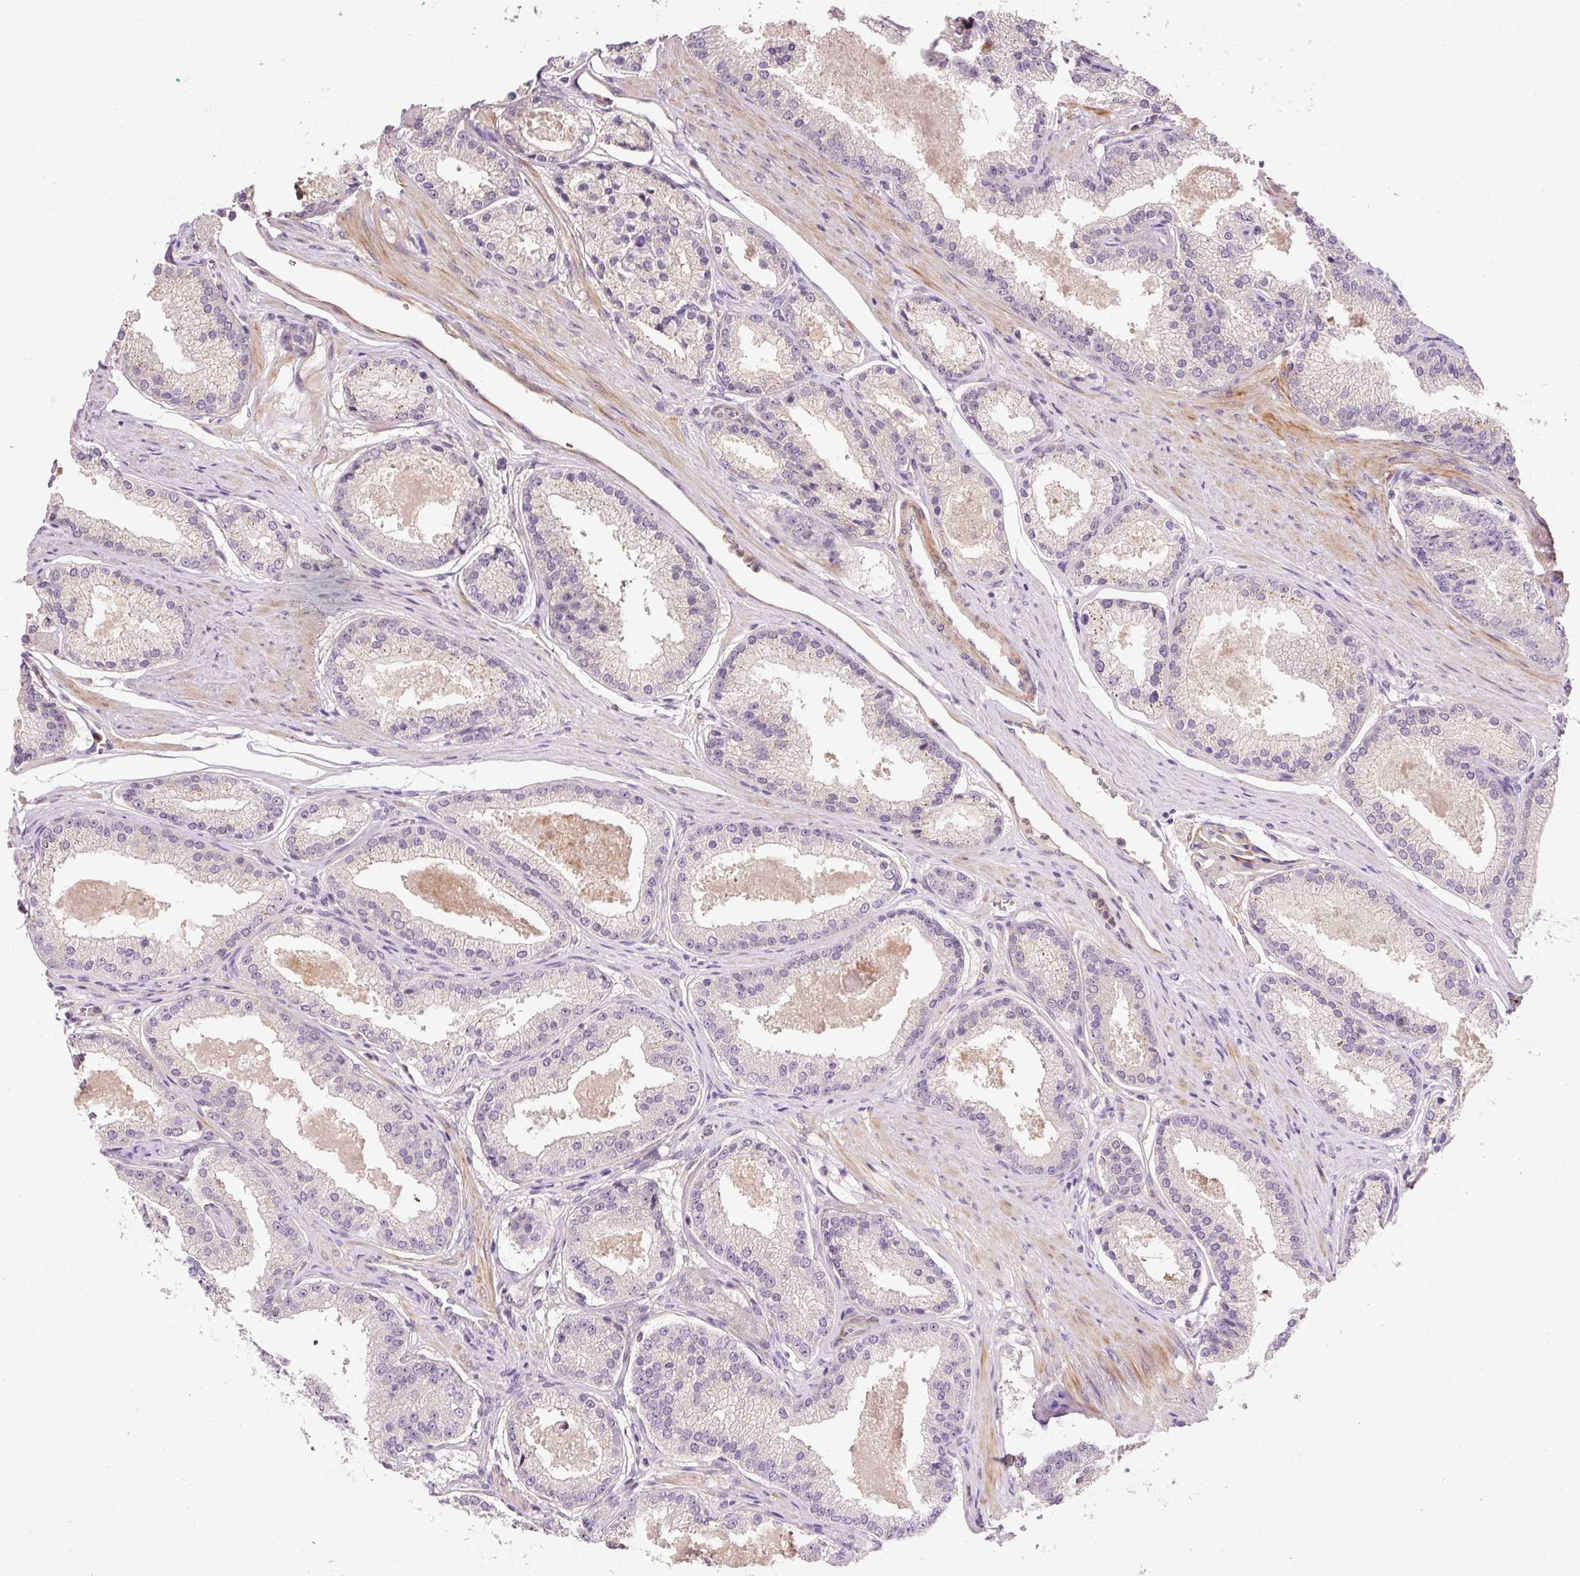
{"staining": {"intensity": "negative", "quantity": "none", "location": "none"}, "tissue": "prostate cancer", "cell_type": "Tumor cells", "image_type": "cancer", "snomed": [{"axis": "morphology", "description": "Adenocarcinoma, Low grade"}, {"axis": "topography", "description": "Prostate"}], "caption": "This is an immunohistochemistry (IHC) photomicrograph of low-grade adenocarcinoma (prostate). There is no positivity in tumor cells.", "gene": "TIRAP", "patient": {"sex": "male", "age": 59}}